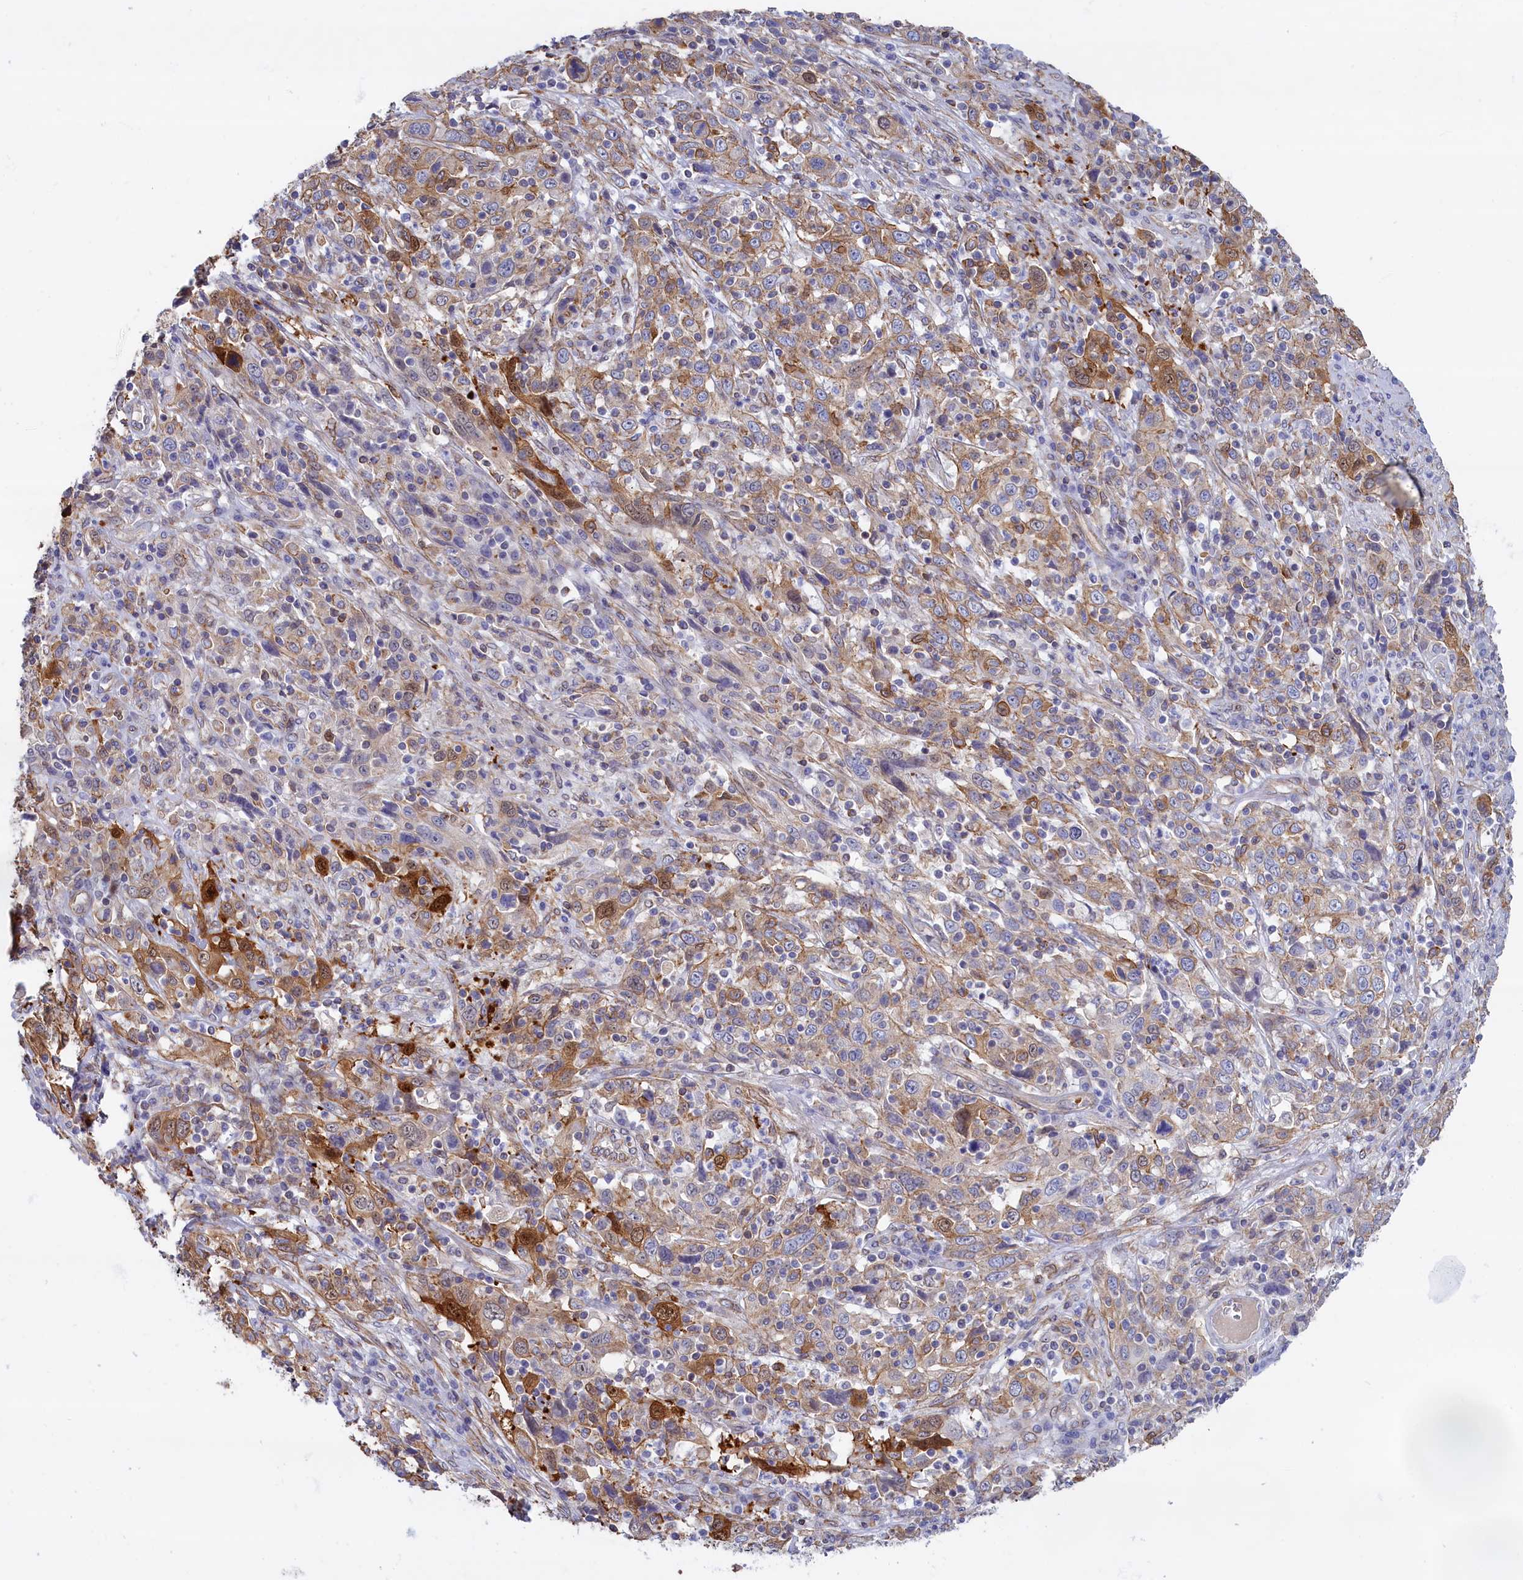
{"staining": {"intensity": "moderate", "quantity": "25%-75%", "location": "cytoplasmic/membranous,nuclear"}, "tissue": "cervical cancer", "cell_type": "Tumor cells", "image_type": "cancer", "snomed": [{"axis": "morphology", "description": "Squamous cell carcinoma, NOS"}, {"axis": "topography", "description": "Cervix"}], "caption": "A medium amount of moderate cytoplasmic/membranous and nuclear expression is appreciated in approximately 25%-75% of tumor cells in cervical cancer tissue. (Brightfield microscopy of DAB IHC at high magnification).", "gene": "ABCC12", "patient": {"sex": "female", "age": 46}}